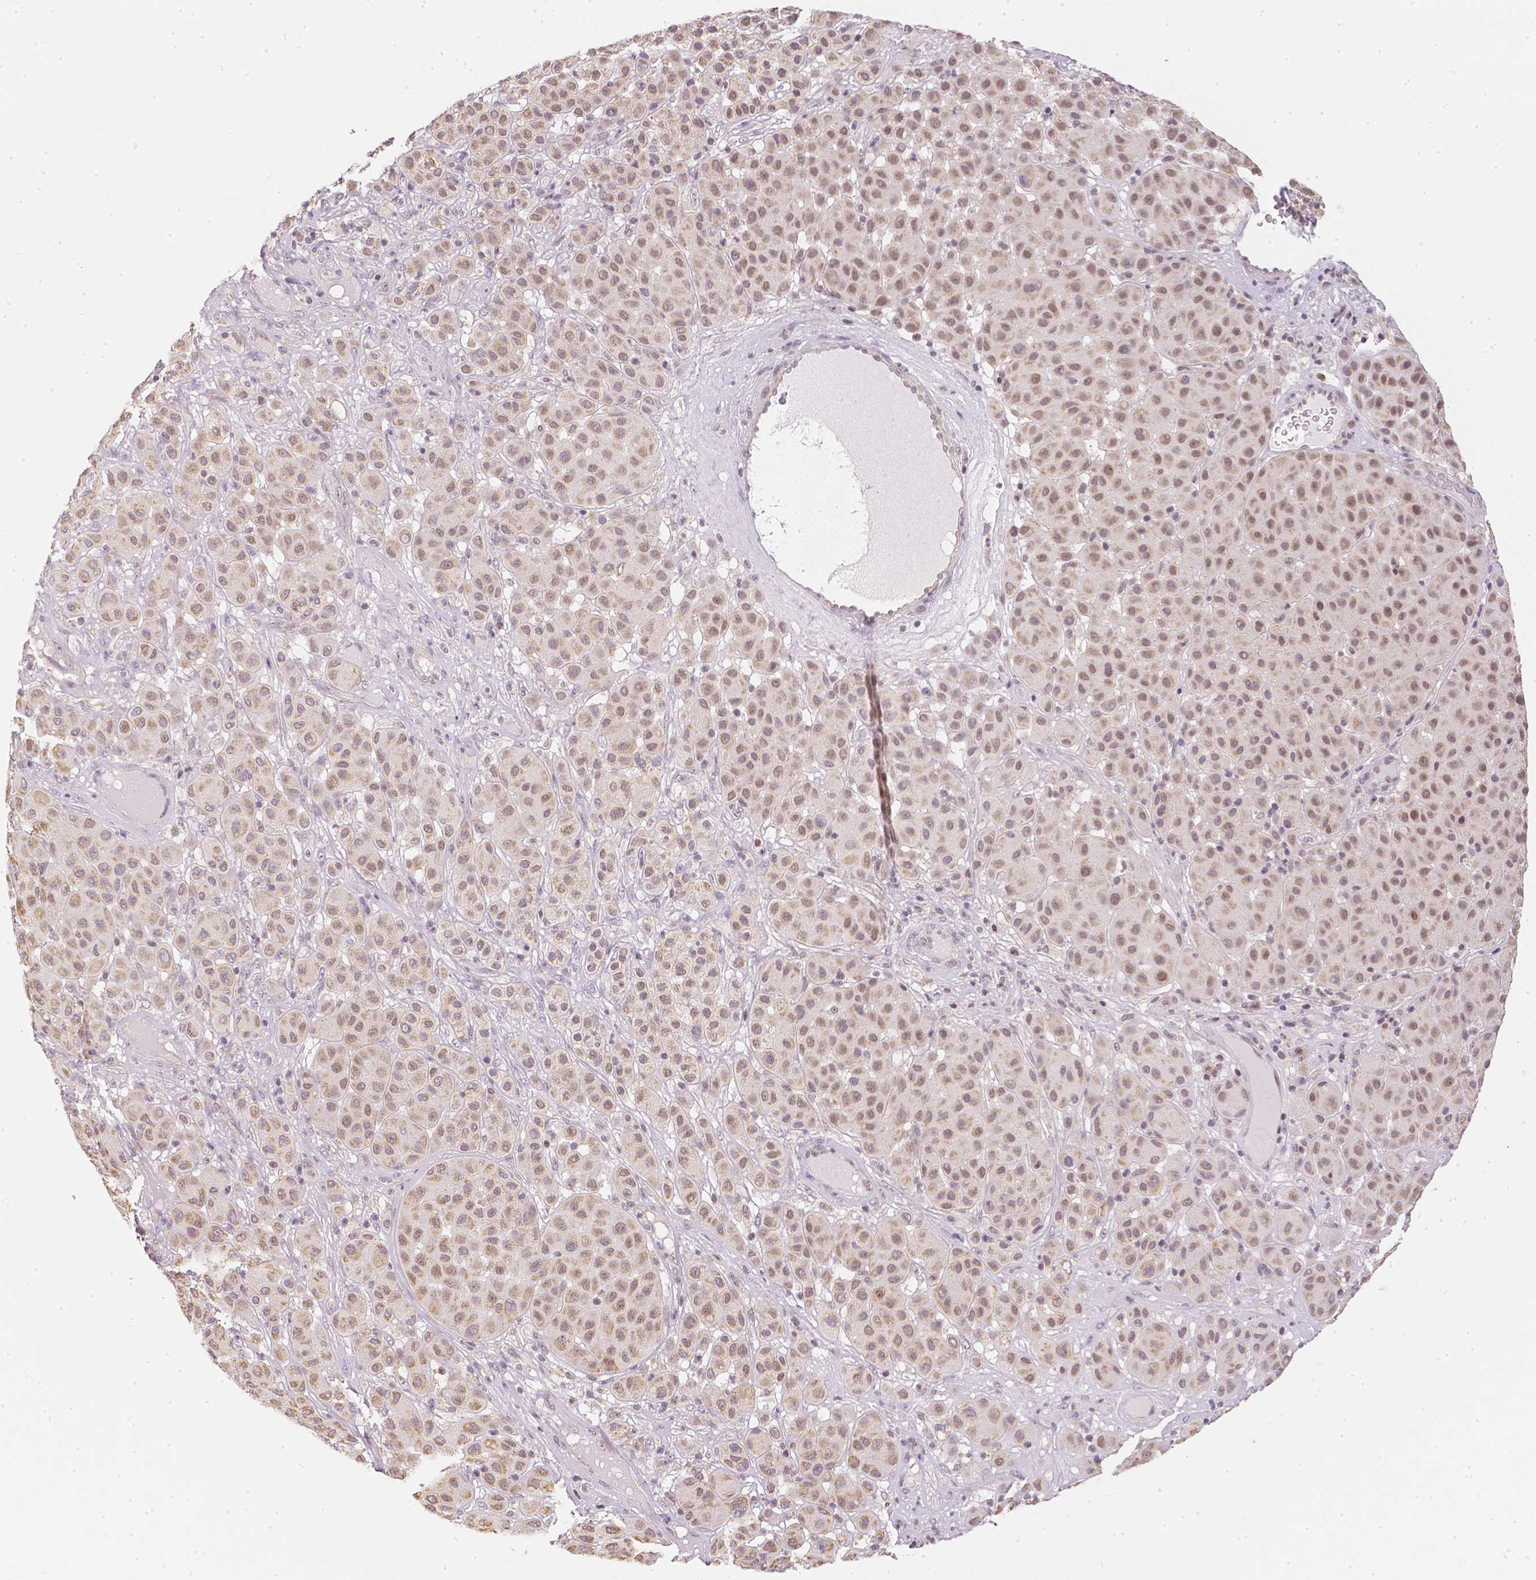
{"staining": {"intensity": "moderate", "quantity": ">75%", "location": "cytoplasmic/membranous,nuclear"}, "tissue": "melanoma", "cell_type": "Tumor cells", "image_type": "cancer", "snomed": [{"axis": "morphology", "description": "Malignant melanoma, Metastatic site"}, {"axis": "topography", "description": "Smooth muscle"}], "caption": "Melanoma stained with a protein marker exhibits moderate staining in tumor cells.", "gene": "NVL", "patient": {"sex": "male", "age": 41}}